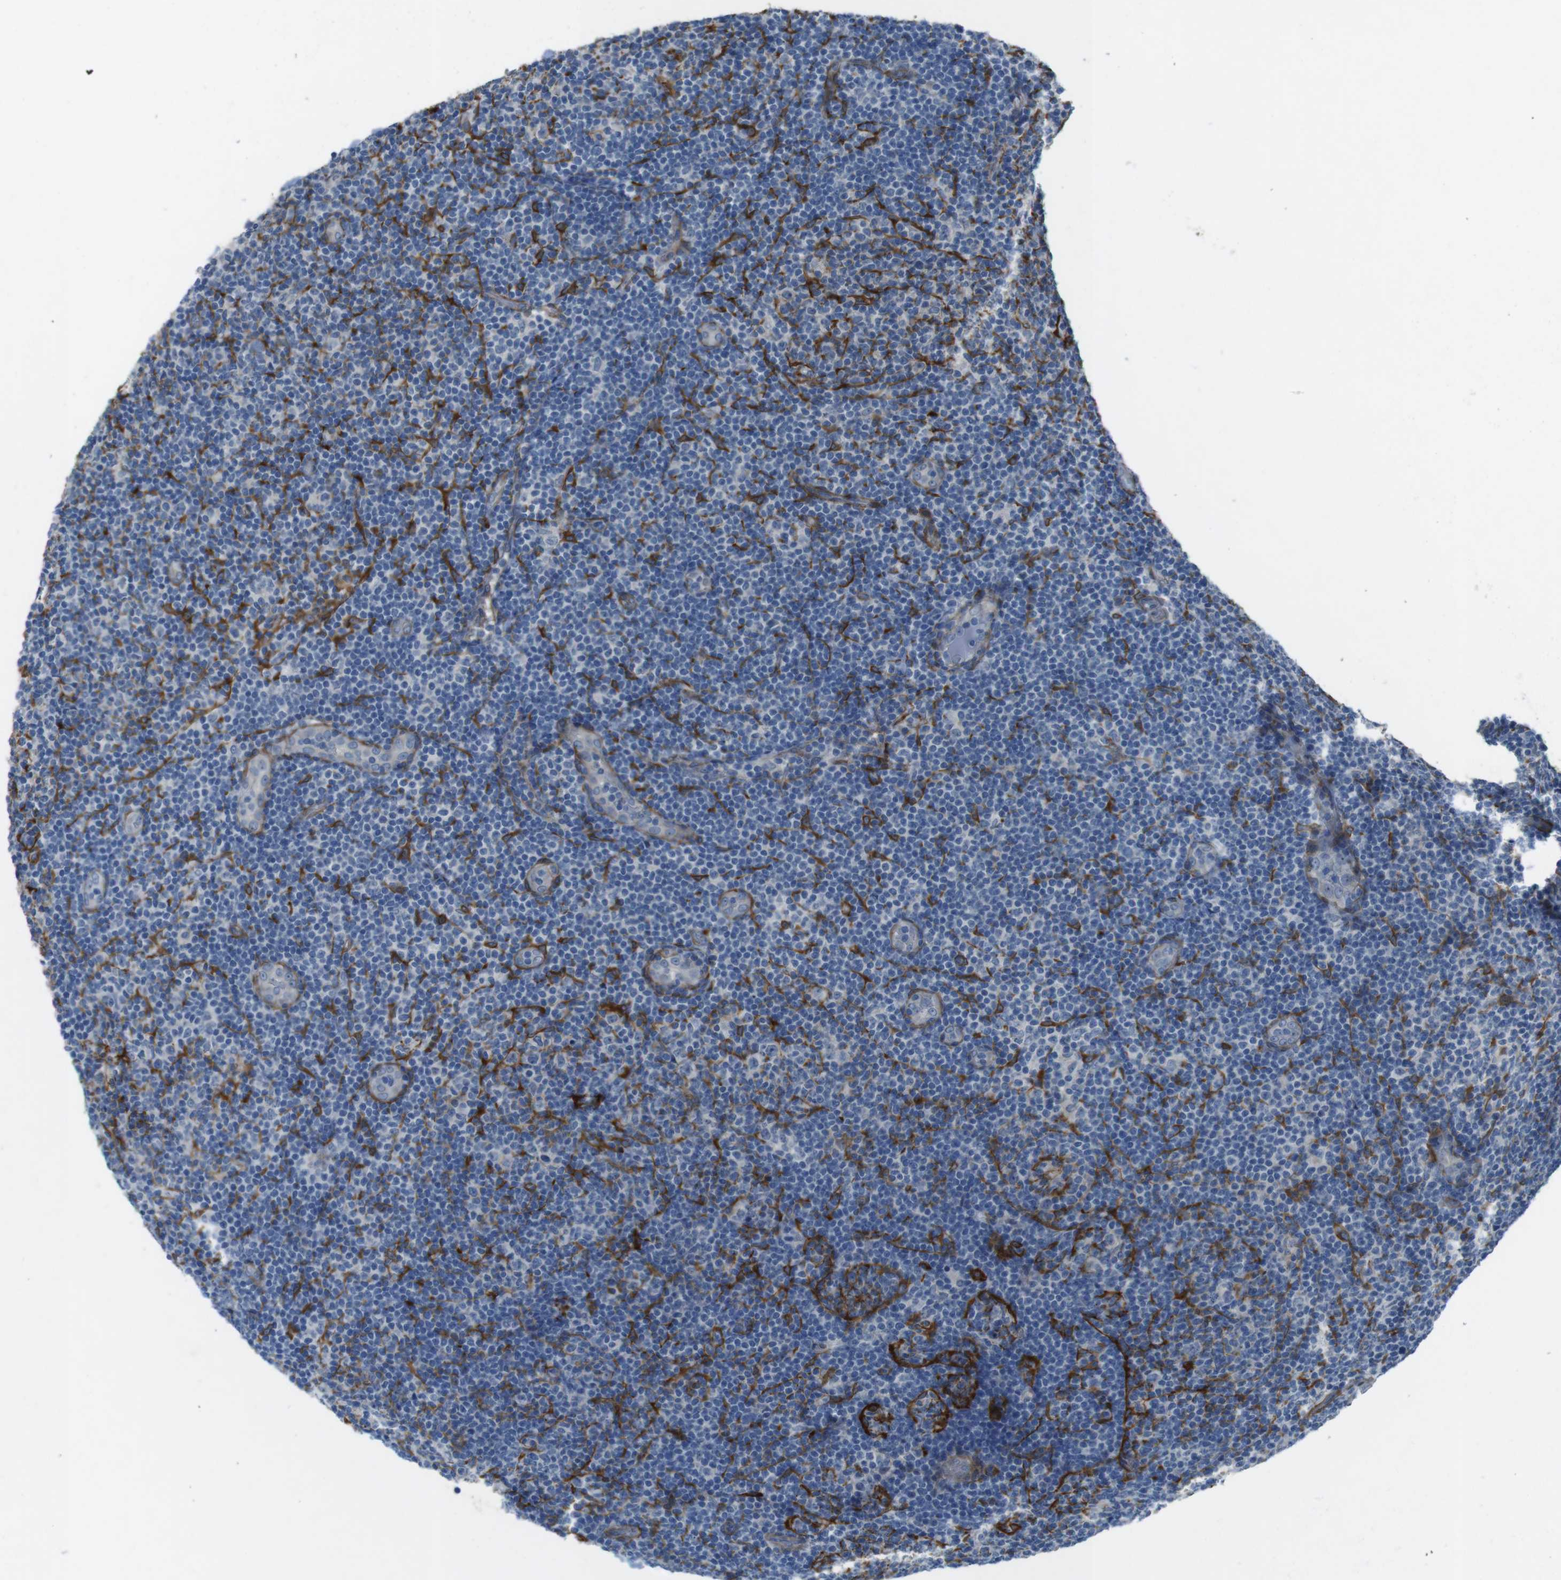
{"staining": {"intensity": "negative", "quantity": "none", "location": "none"}, "tissue": "lymphoma", "cell_type": "Tumor cells", "image_type": "cancer", "snomed": [{"axis": "morphology", "description": "Malignant lymphoma, non-Hodgkin's type, Low grade"}, {"axis": "topography", "description": "Lymph node"}], "caption": "Tumor cells show no significant staining in low-grade malignant lymphoma, non-Hodgkin's type. (DAB immunohistochemistry (IHC) visualized using brightfield microscopy, high magnification).", "gene": "ANK2", "patient": {"sex": "male", "age": 83}}